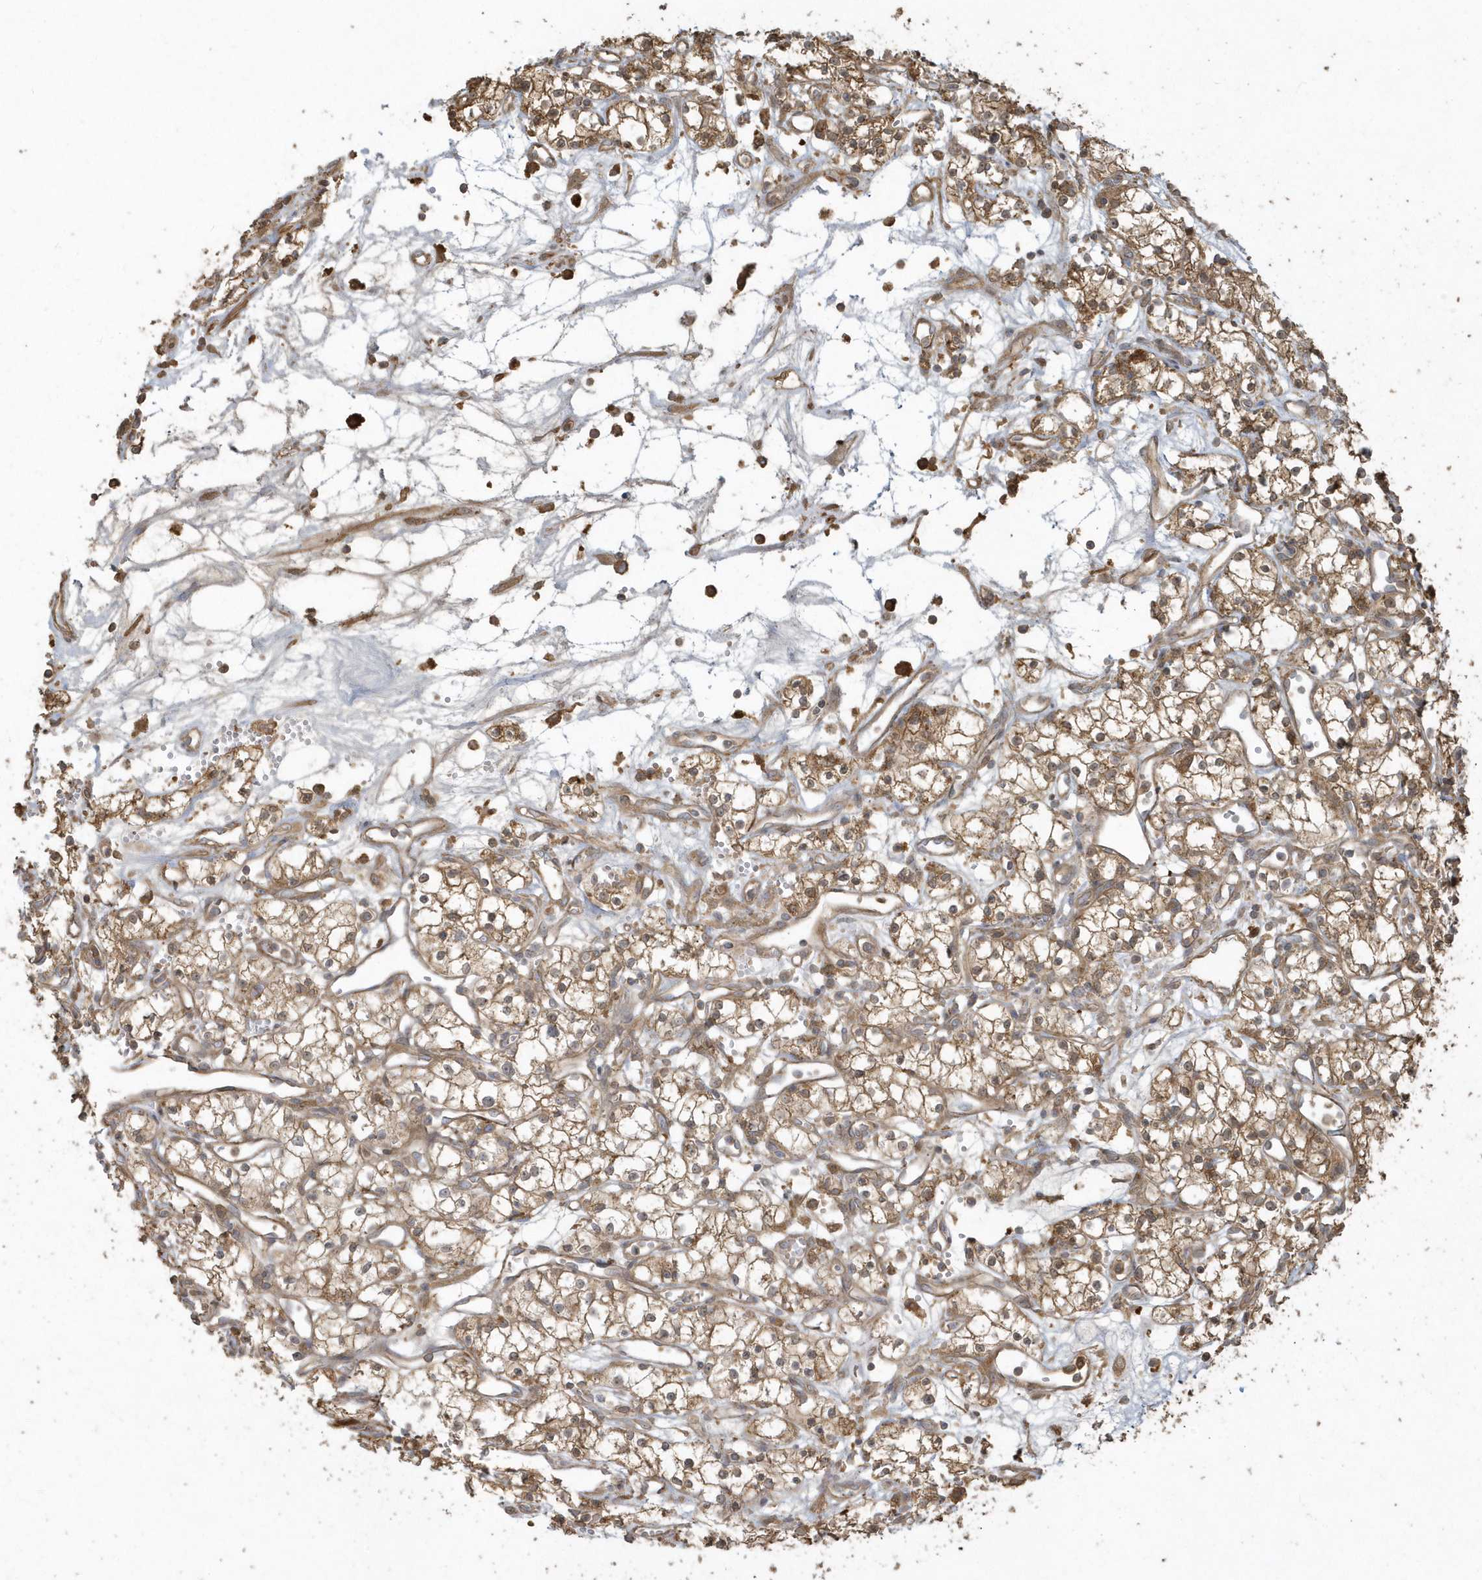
{"staining": {"intensity": "moderate", "quantity": ">75%", "location": "cytoplasmic/membranous"}, "tissue": "renal cancer", "cell_type": "Tumor cells", "image_type": "cancer", "snomed": [{"axis": "morphology", "description": "Adenocarcinoma, NOS"}, {"axis": "topography", "description": "Kidney"}], "caption": "This is an image of IHC staining of renal cancer, which shows moderate positivity in the cytoplasmic/membranous of tumor cells.", "gene": "HNMT", "patient": {"sex": "male", "age": 59}}